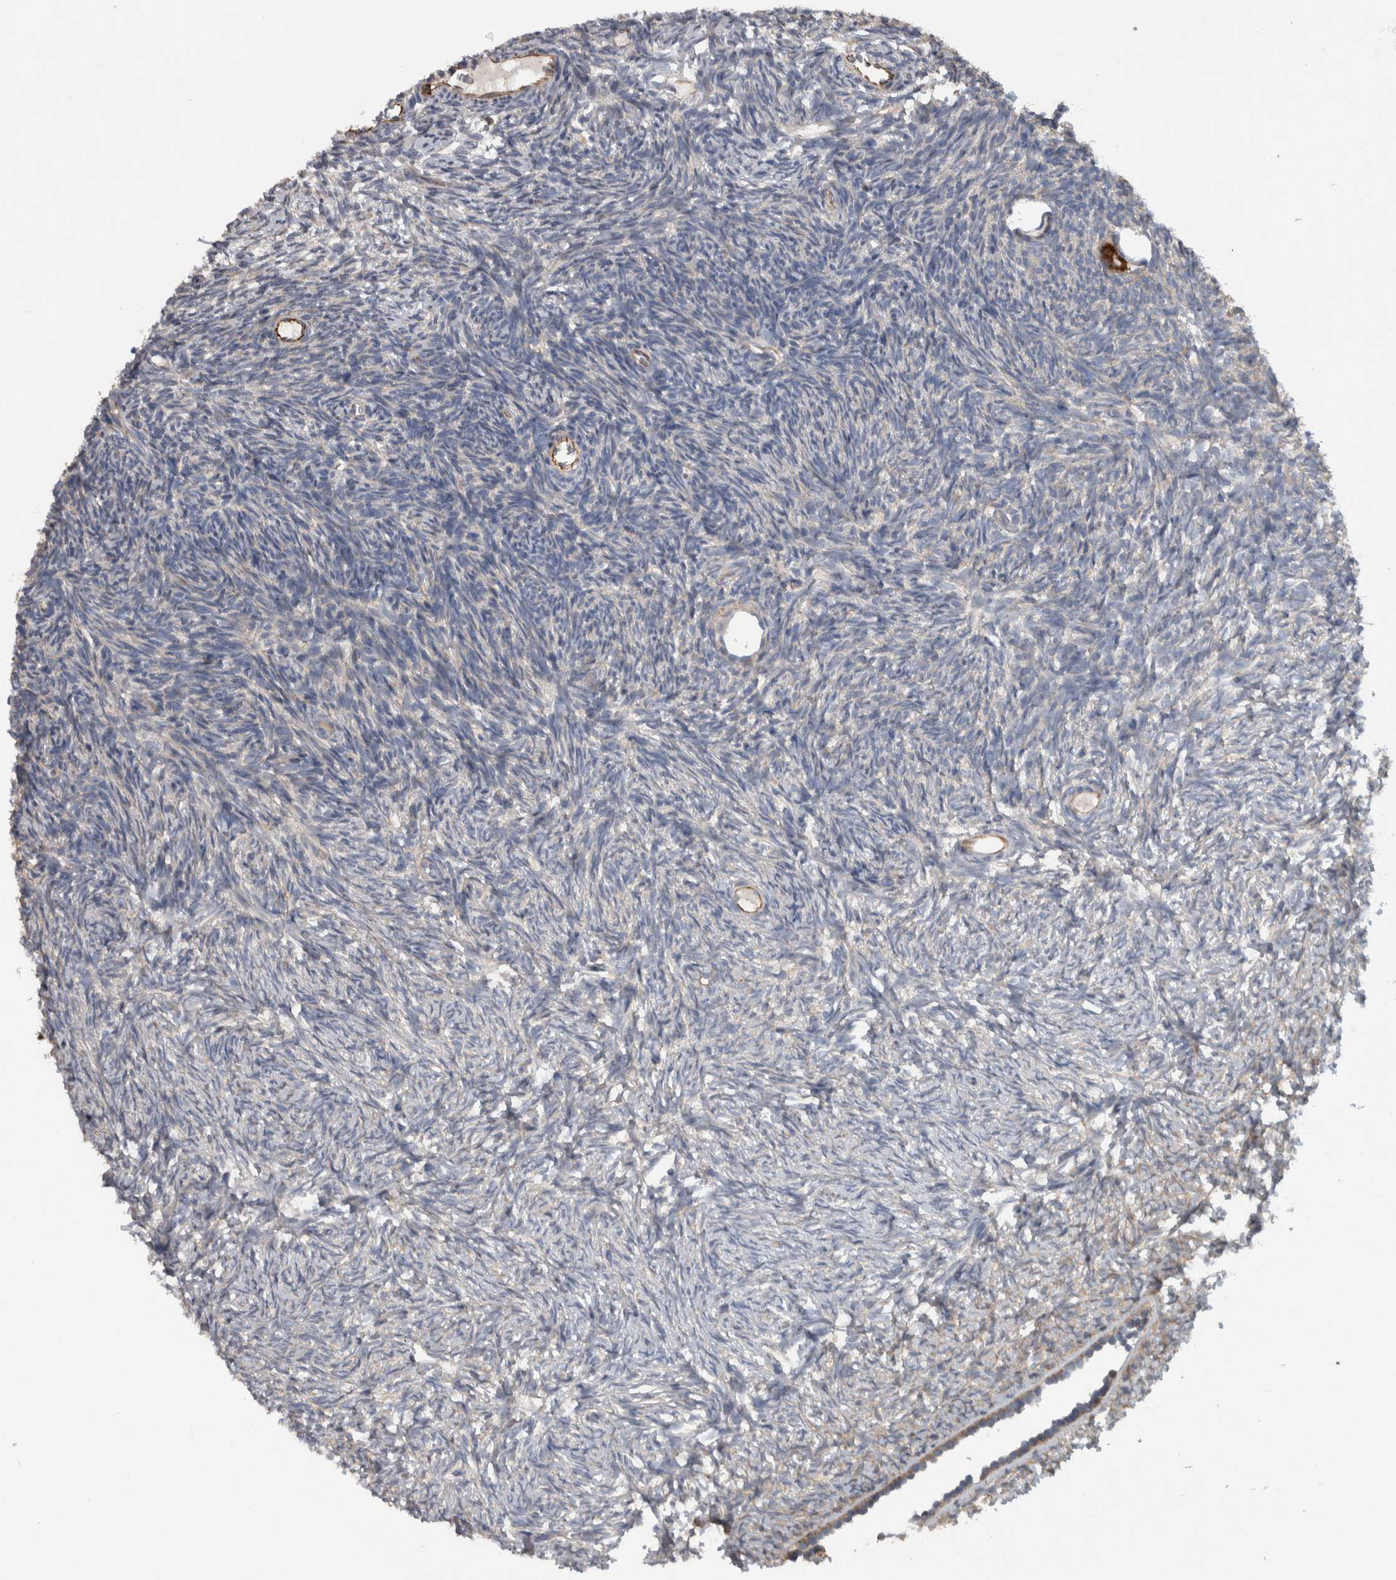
{"staining": {"intensity": "moderate", "quantity": ">75%", "location": "cytoplasmic/membranous"}, "tissue": "ovary", "cell_type": "Follicle cells", "image_type": "normal", "snomed": [{"axis": "morphology", "description": "Normal tissue, NOS"}, {"axis": "topography", "description": "Ovary"}], "caption": "Ovary stained with DAB immunohistochemistry reveals medium levels of moderate cytoplasmic/membranous expression in about >75% of follicle cells.", "gene": "NT5C2", "patient": {"sex": "female", "age": 34}}